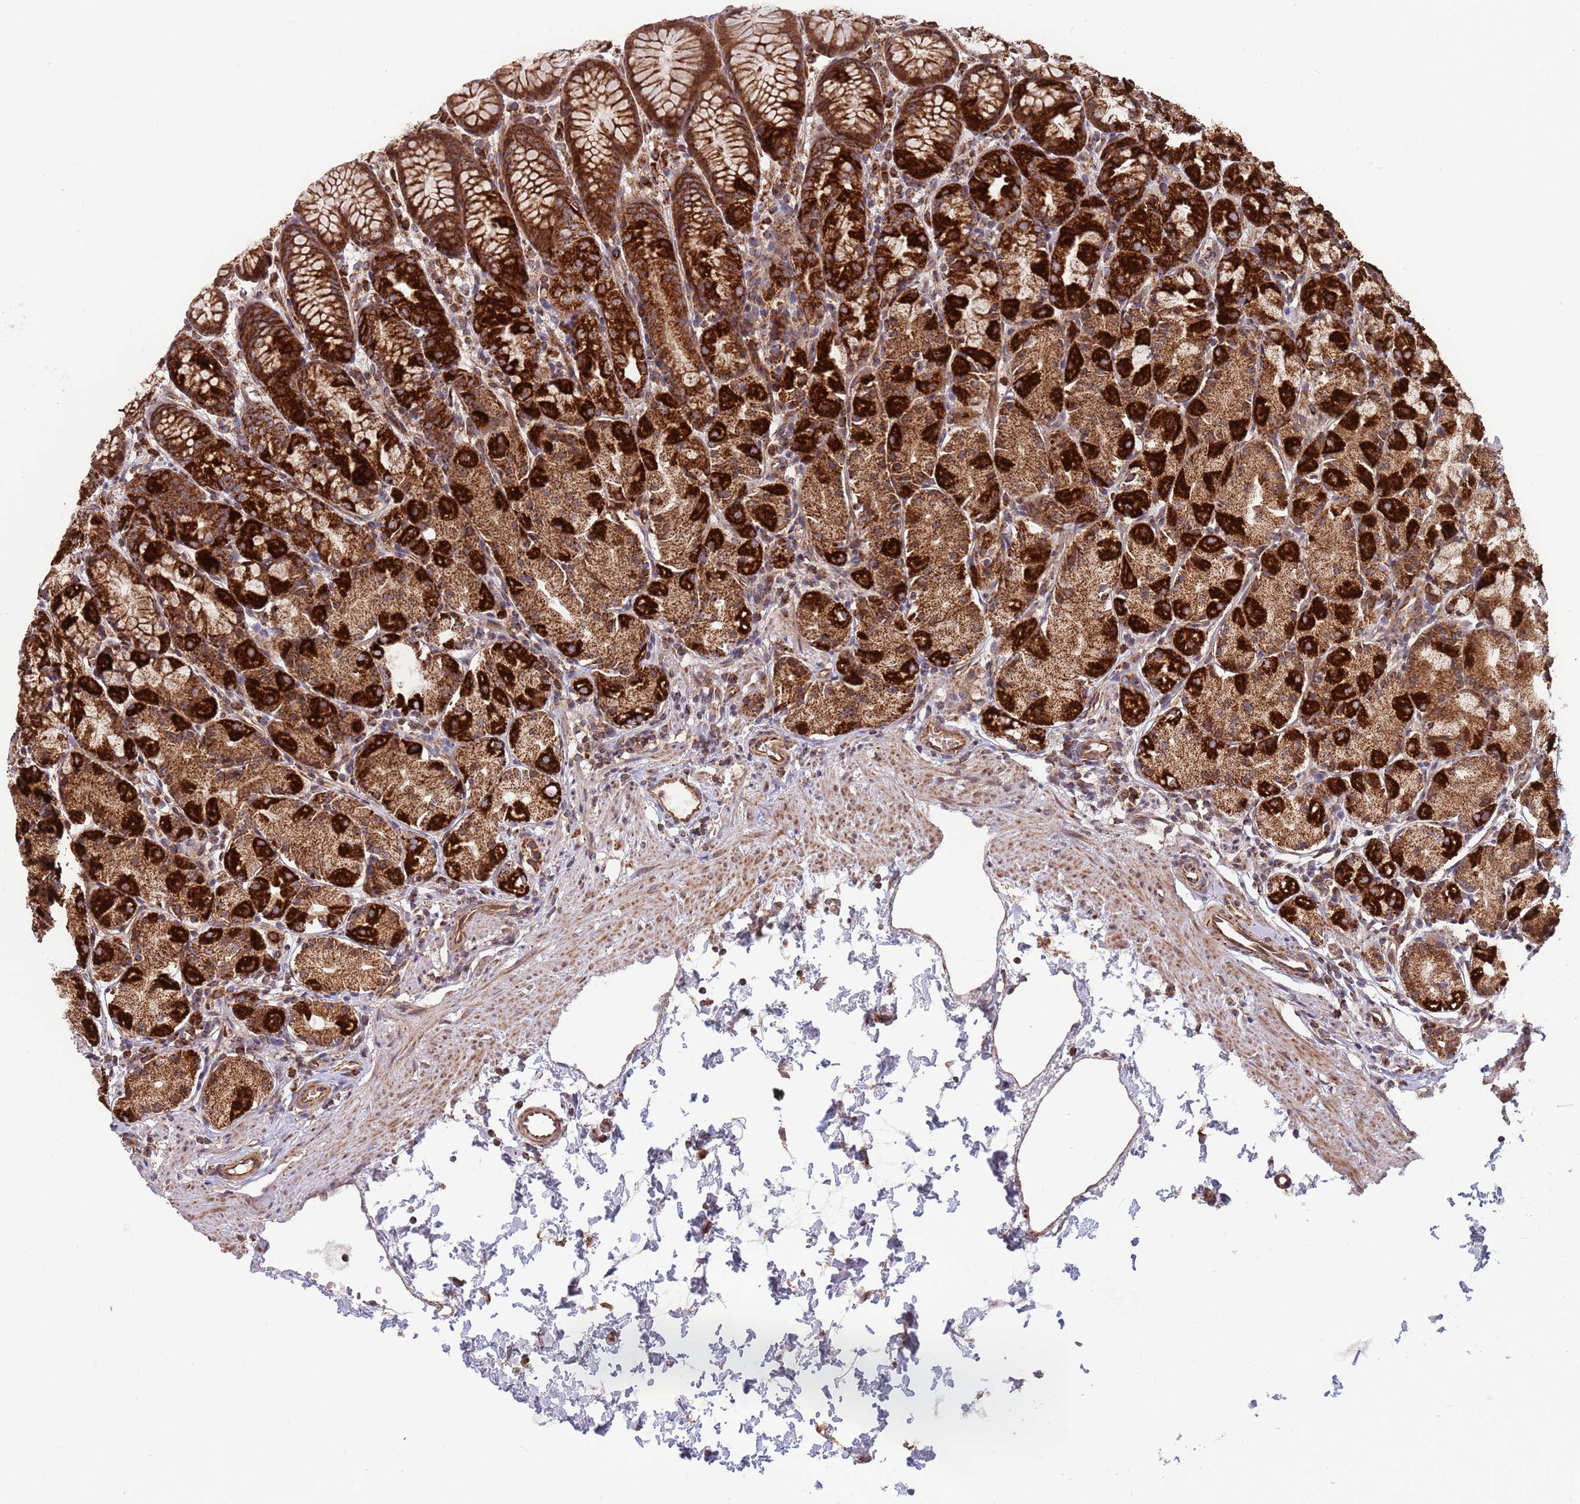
{"staining": {"intensity": "strong", "quantity": ">75%", "location": "cytoplasmic/membranous"}, "tissue": "stomach", "cell_type": "Glandular cells", "image_type": "normal", "snomed": [{"axis": "morphology", "description": "Normal tissue, NOS"}, {"axis": "topography", "description": "Stomach, upper"}], "caption": "The micrograph reveals immunohistochemical staining of unremarkable stomach. There is strong cytoplasmic/membranous staining is identified in approximately >75% of glandular cells. The protein of interest is shown in brown color, while the nuclei are stained blue.", "gene": "ATP5PD", "patient": {"sex": "male", "age": 47}}